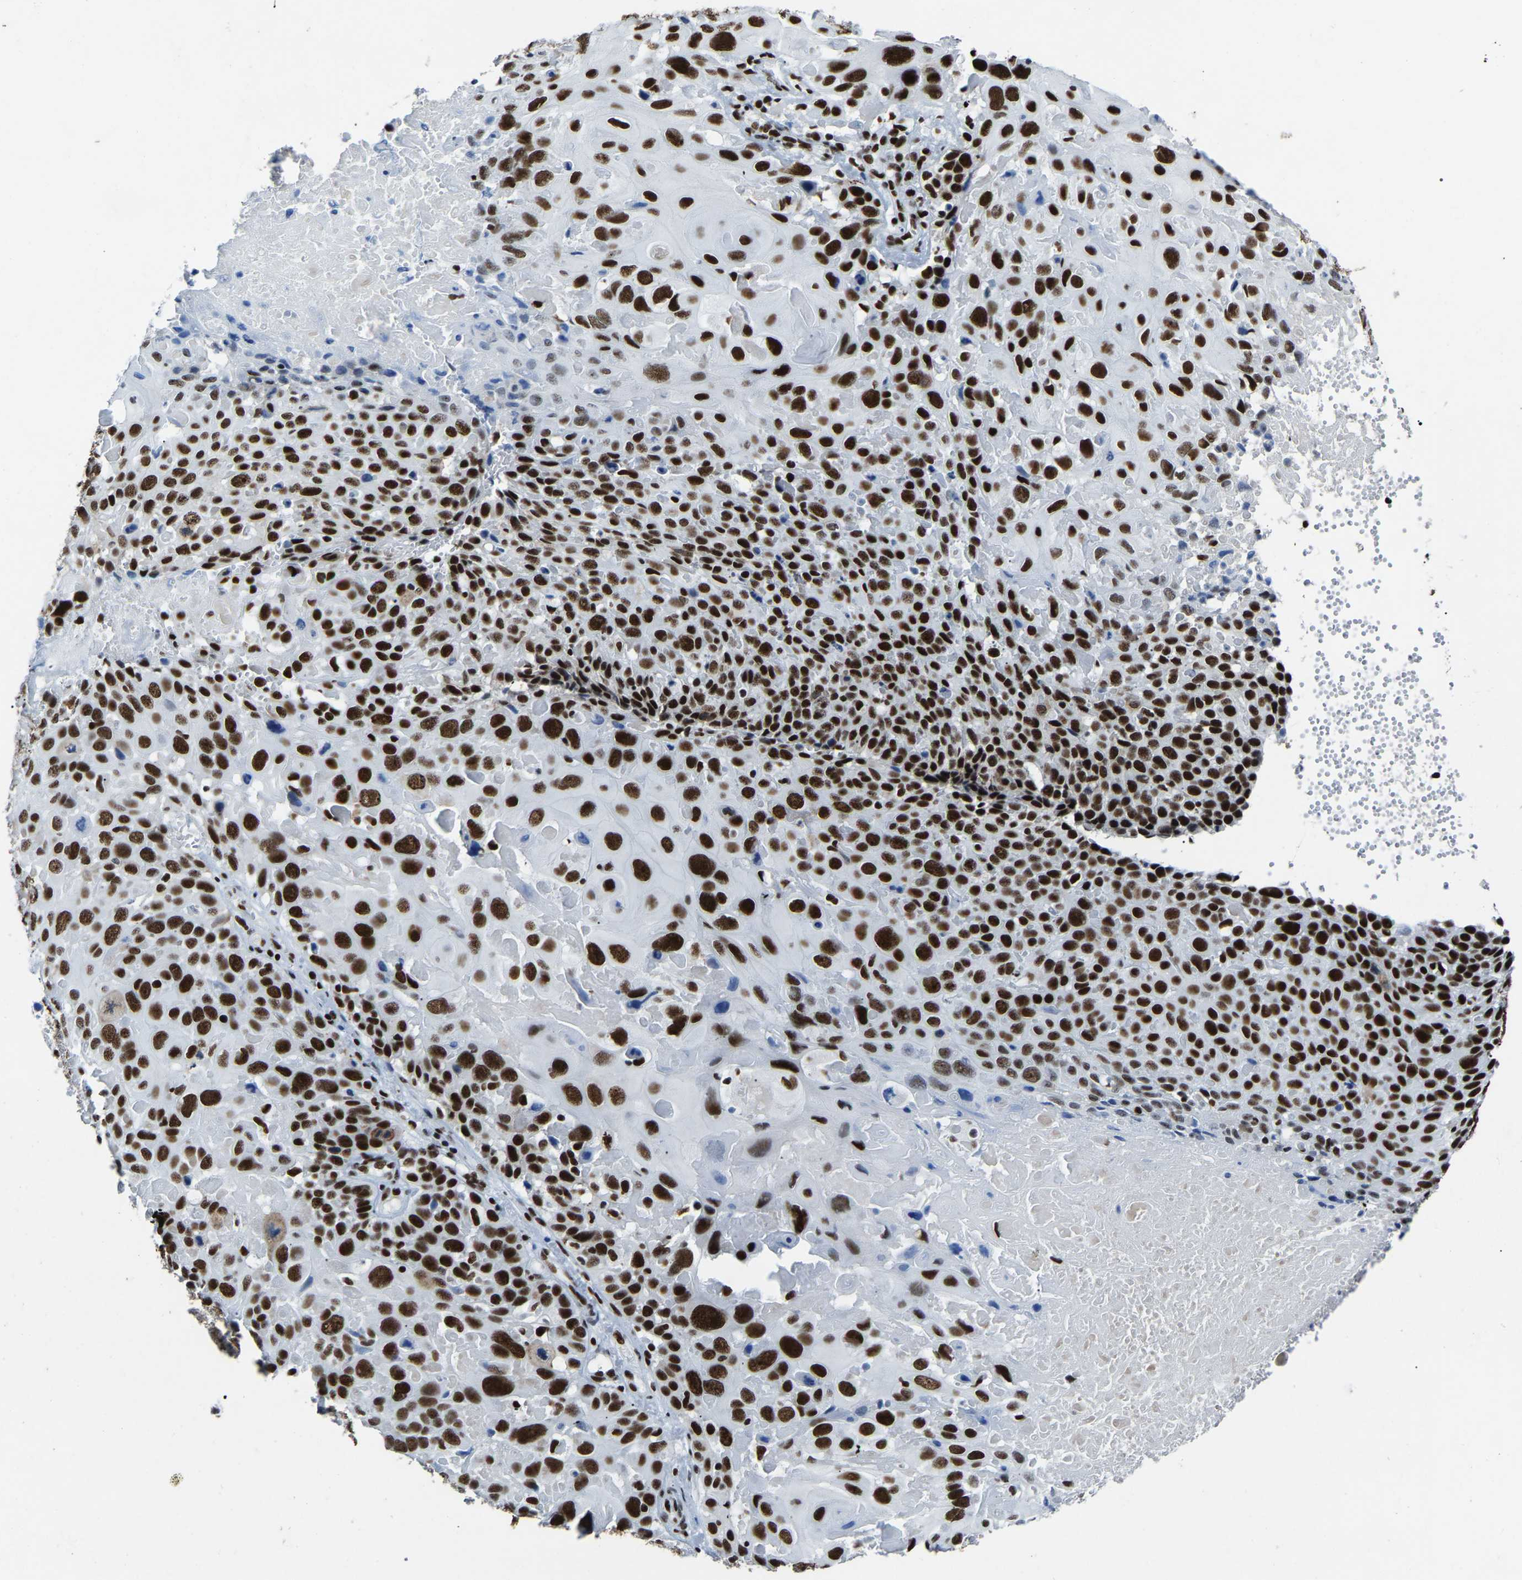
{"staining": {"intensity": "strong", "quantity": ">75%", "location": "nuclear"}, "tissue": "cervical cancer", "cell_type": "Tumor cells", "image_type": "cancer", "snomed": [{"axis": "morphology", "description": "Squamous cell carcinoma, NOS"}, {"axis": "topography", "description": "Cervix"}], "caption": "Immunohistochemistry (IHC) (DAB) staining of human cervical cancer demonstrates strong nuclear protein positivity in about >75% of tumor cells. (DAB (3,3'-diaminobenzidine) = brown stain, brightfield microscopy at high magnification).", "gene": "DDX5", "patient": {"sex": "female", "age": 74}}